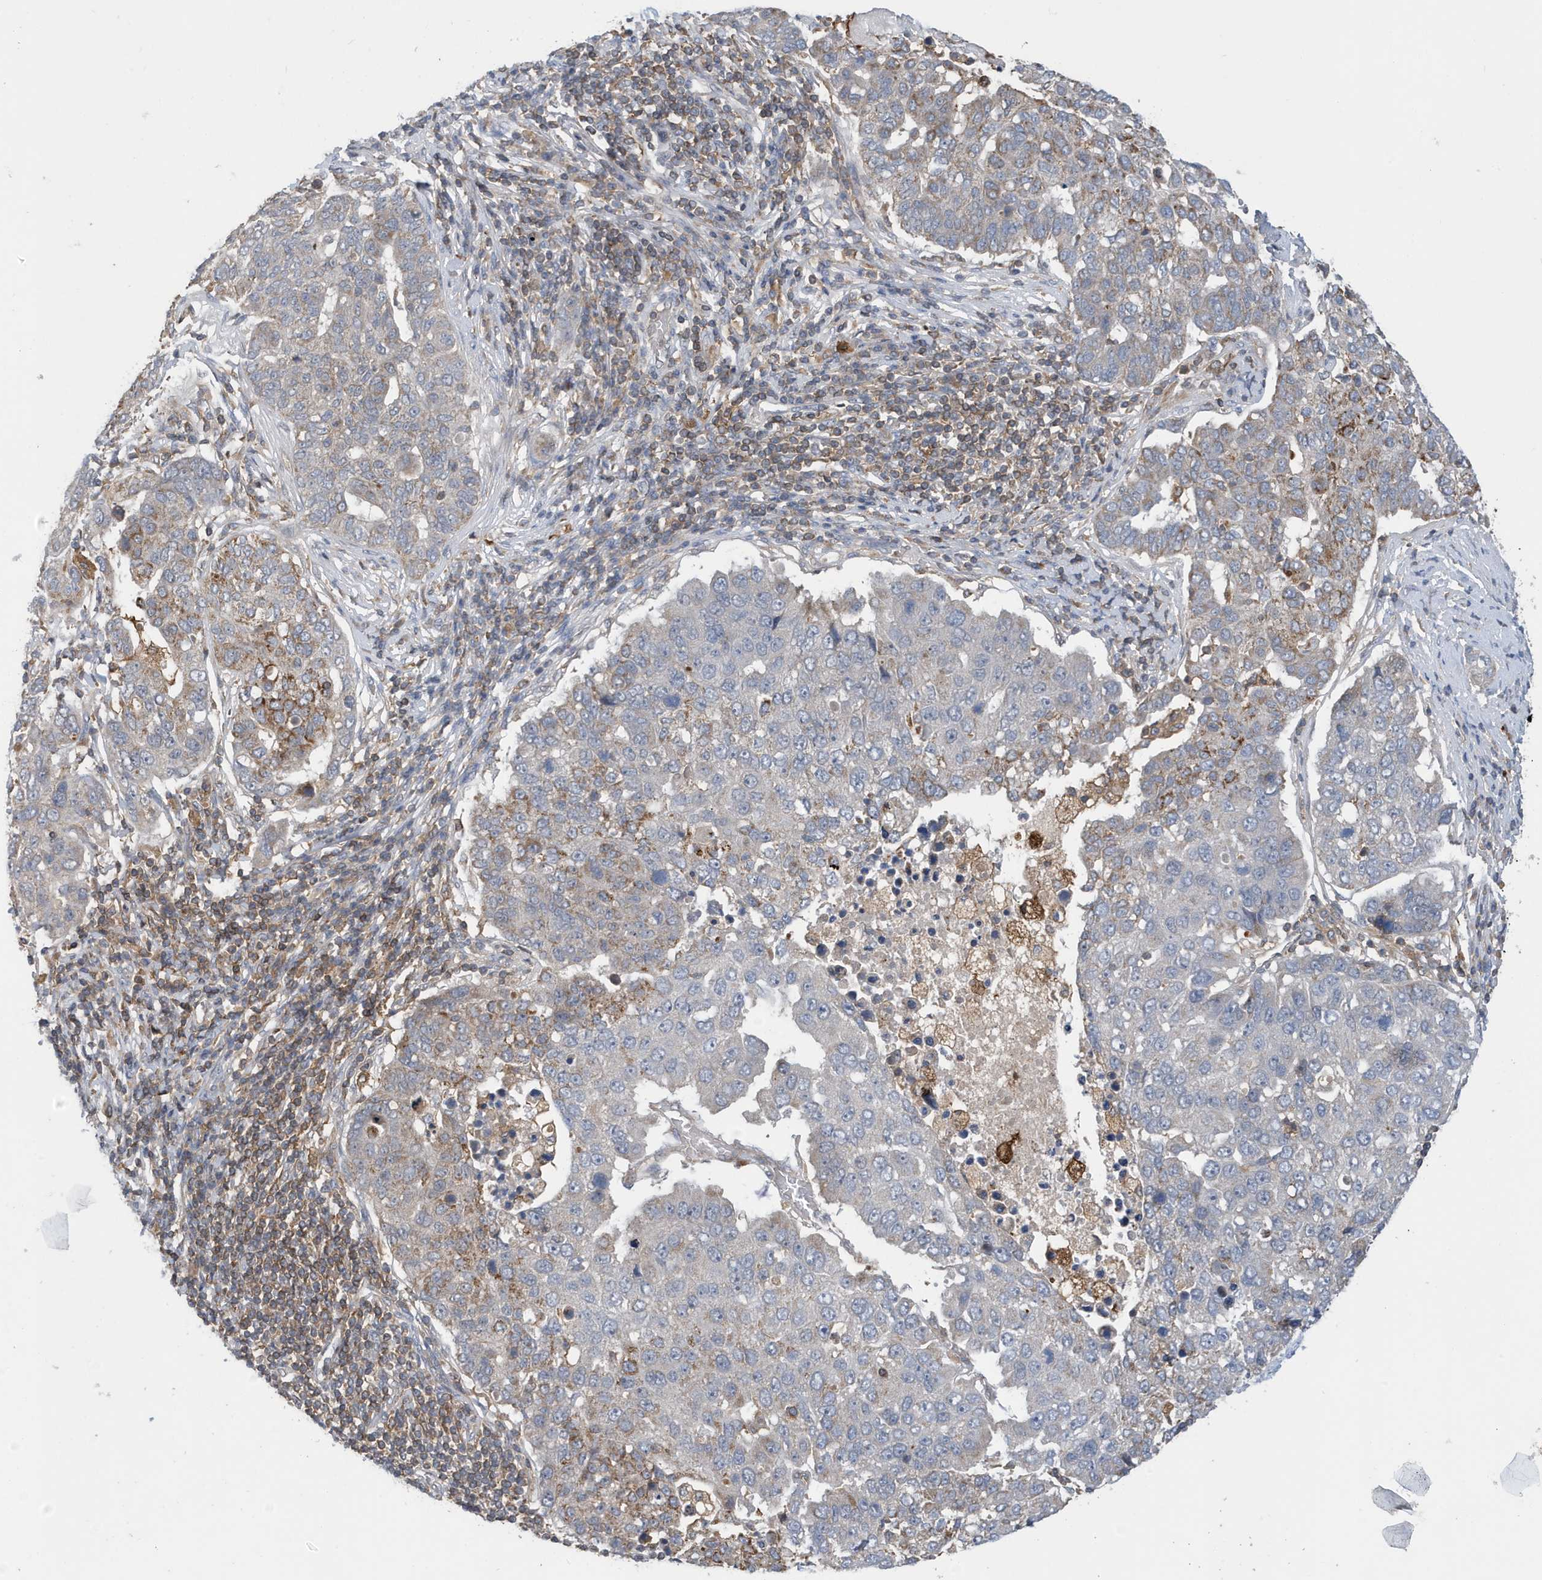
{"staining": {"intensity": "moderate", "quantity": "<25%", "location": "cytoplasmic/membranous"}, "tissue": "pancreatic cancer", "cell_type": "Tumor cells", "image_type": "cancer", "snomed": [{"axis": "morphology", "description": "Adenocarcinoma, NOS"}, {"axis": "topography", "description": "Pancreas"}], "caption": "Pancreatic adenocarcinoma tissue reveals moderate cytoplasmic/membranous expression in about <25% of tumor cells, visualized by immunohistochemistry.", "gene": "NSUN3", "patient": {"sex": "female", "age": 61}}